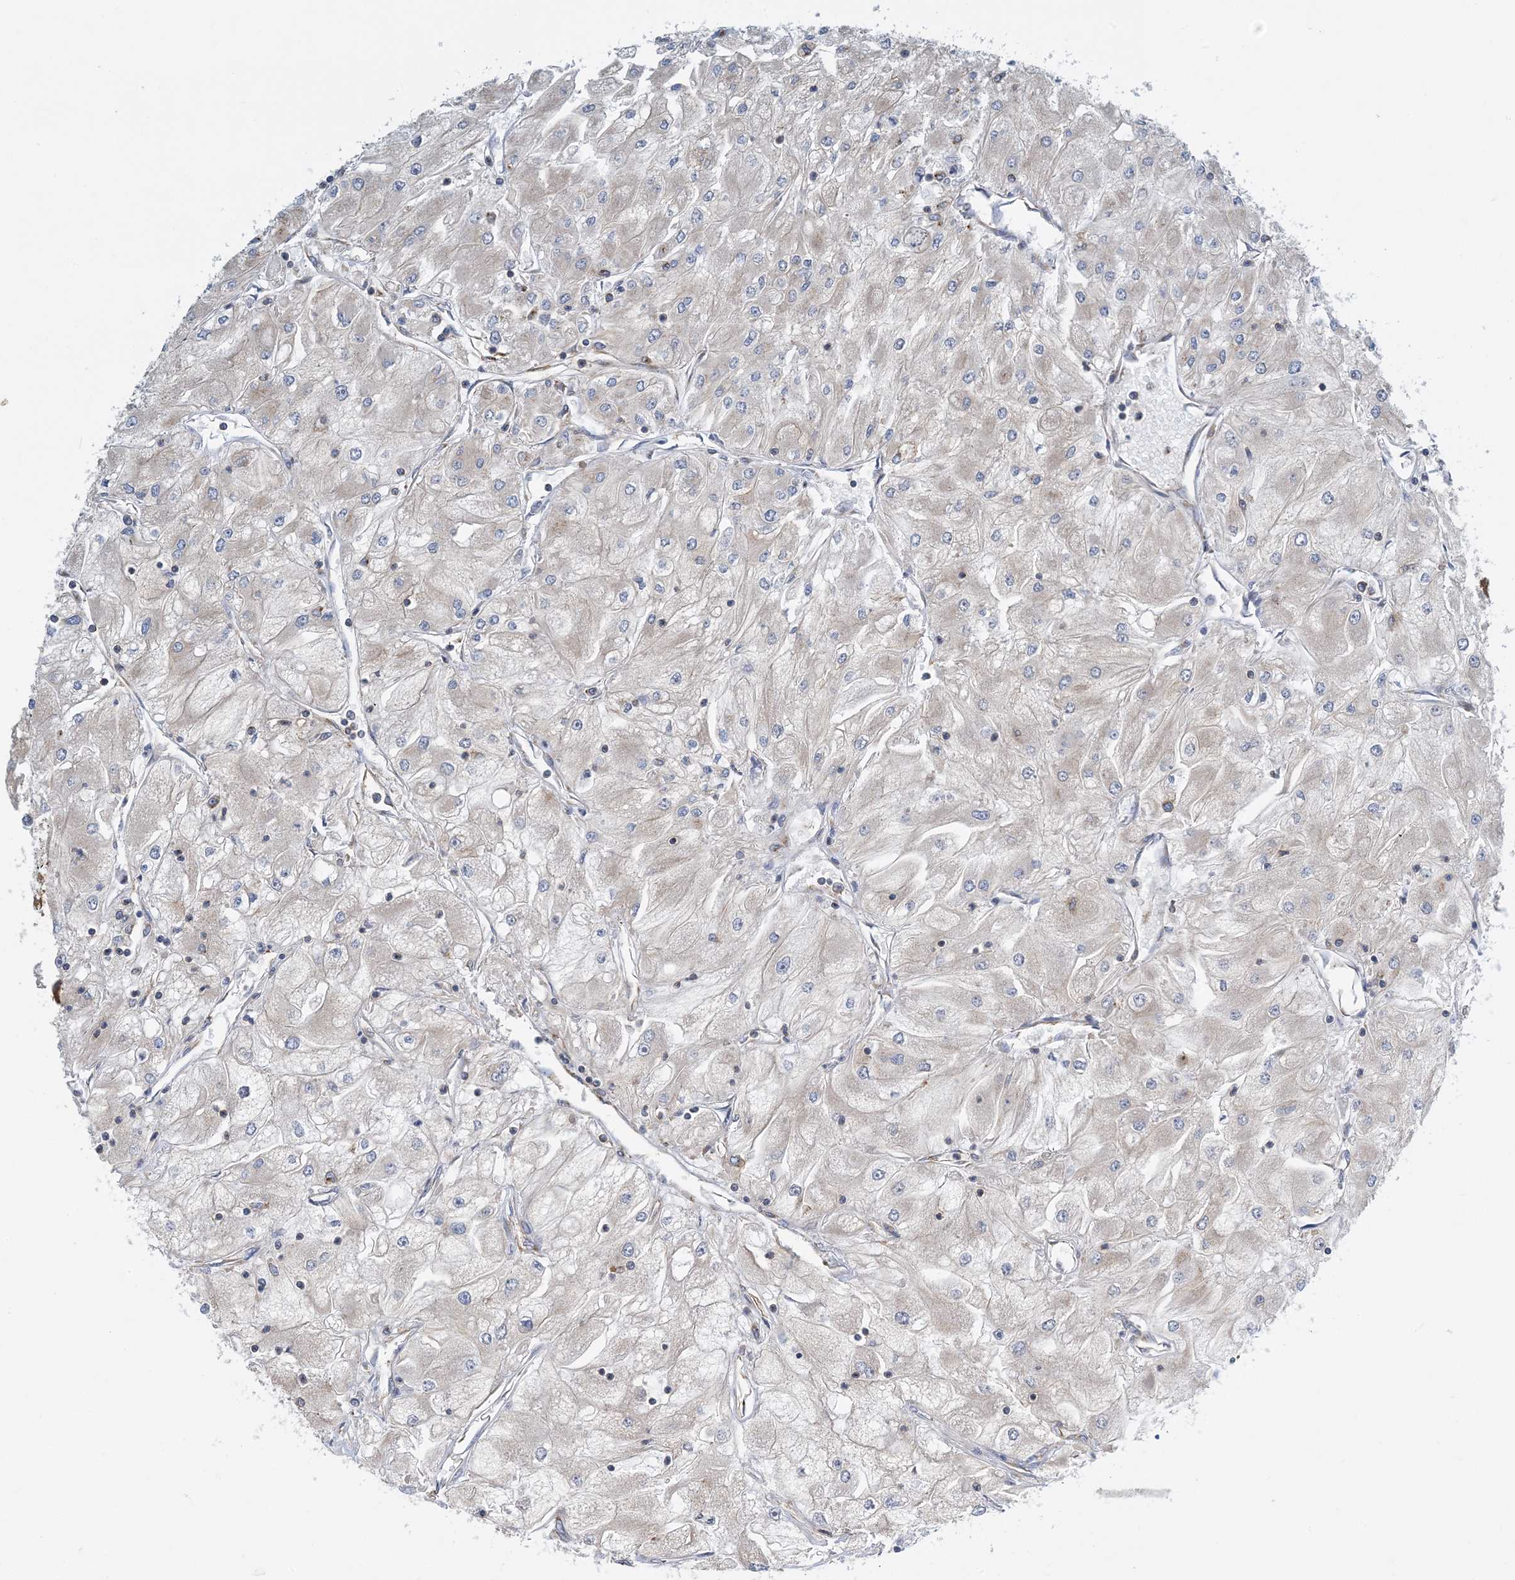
{"staining": {"intensity": "negative", "quantity": "none", "location": "none"}, "tissue": "renal cancer", "cell_type": "Tumor cells", "image_type": "cancer", "snomed": [{"axis": "morphology", "description": "Adenocarcinoma, NOS"}, {"axis": "topography", "description": "Kidney"}], "caption": "High power microscopy histopathology image of an immunohistochemistry (IHC) histopathology image of renal cancer (adenocarcinoma), revealing no significant expression in tumor cells.", "gene": "SIDT1", "patient": {"sex": "male", "age": 80}}